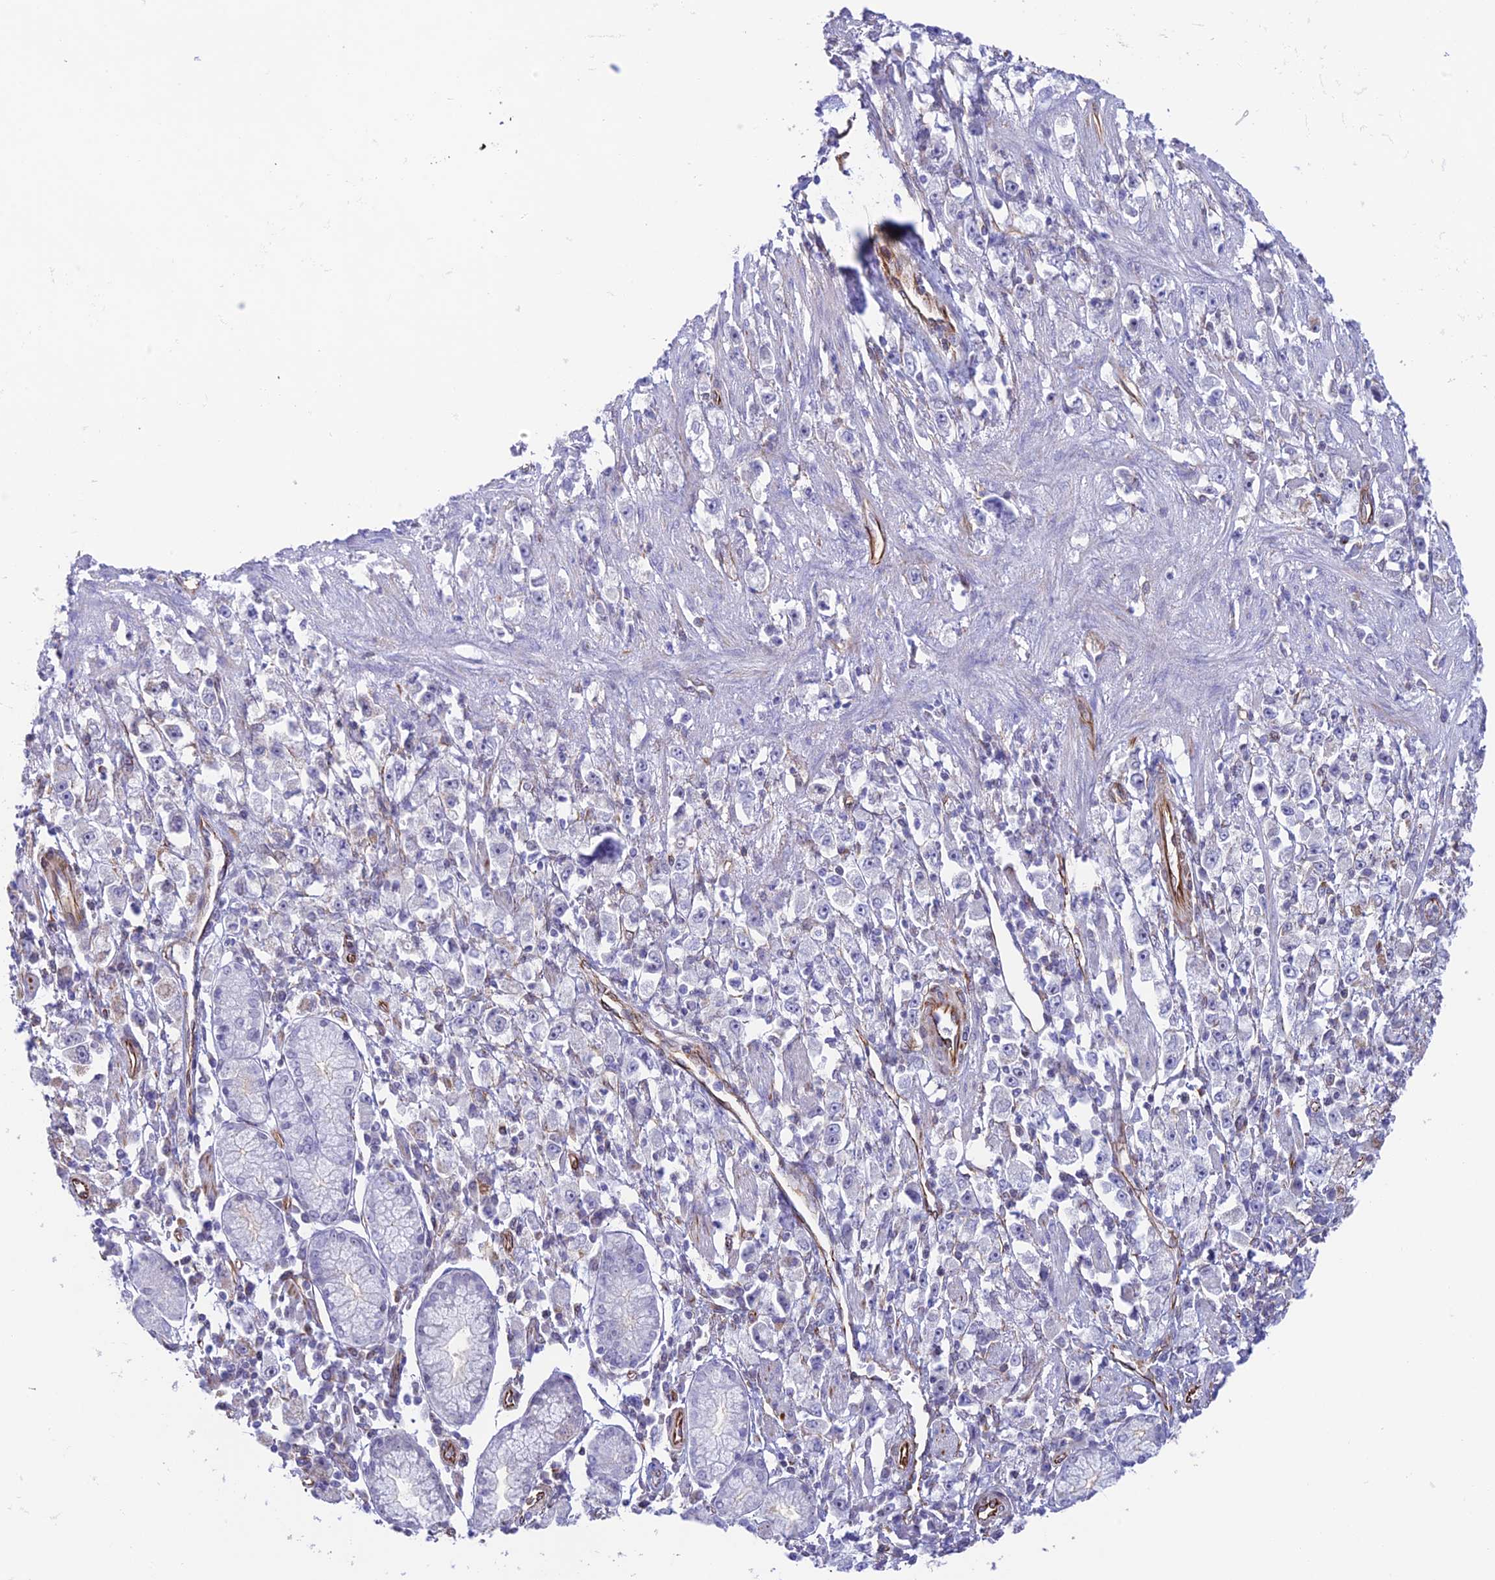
{"staining": {"intensity": "negative", "quantity": "none", "location": "none"}, "tissue": "stomach cancer", "cell_type": "Tumor cells", "image_type": "cancer", "snomed": [{"axis": "morphology", "description": "Adenocarcinoma, NOS"}, {"axis": "topography", "description": "Stomach"}], "caption": "Tumor cells are negative for protein expression in human stomach adenocarcinoma. (DAB IHC visualized using brightfield microscopy, high magnification).", "gene": "ZNF652", "patient": {"sex": "female", "age": 59}}